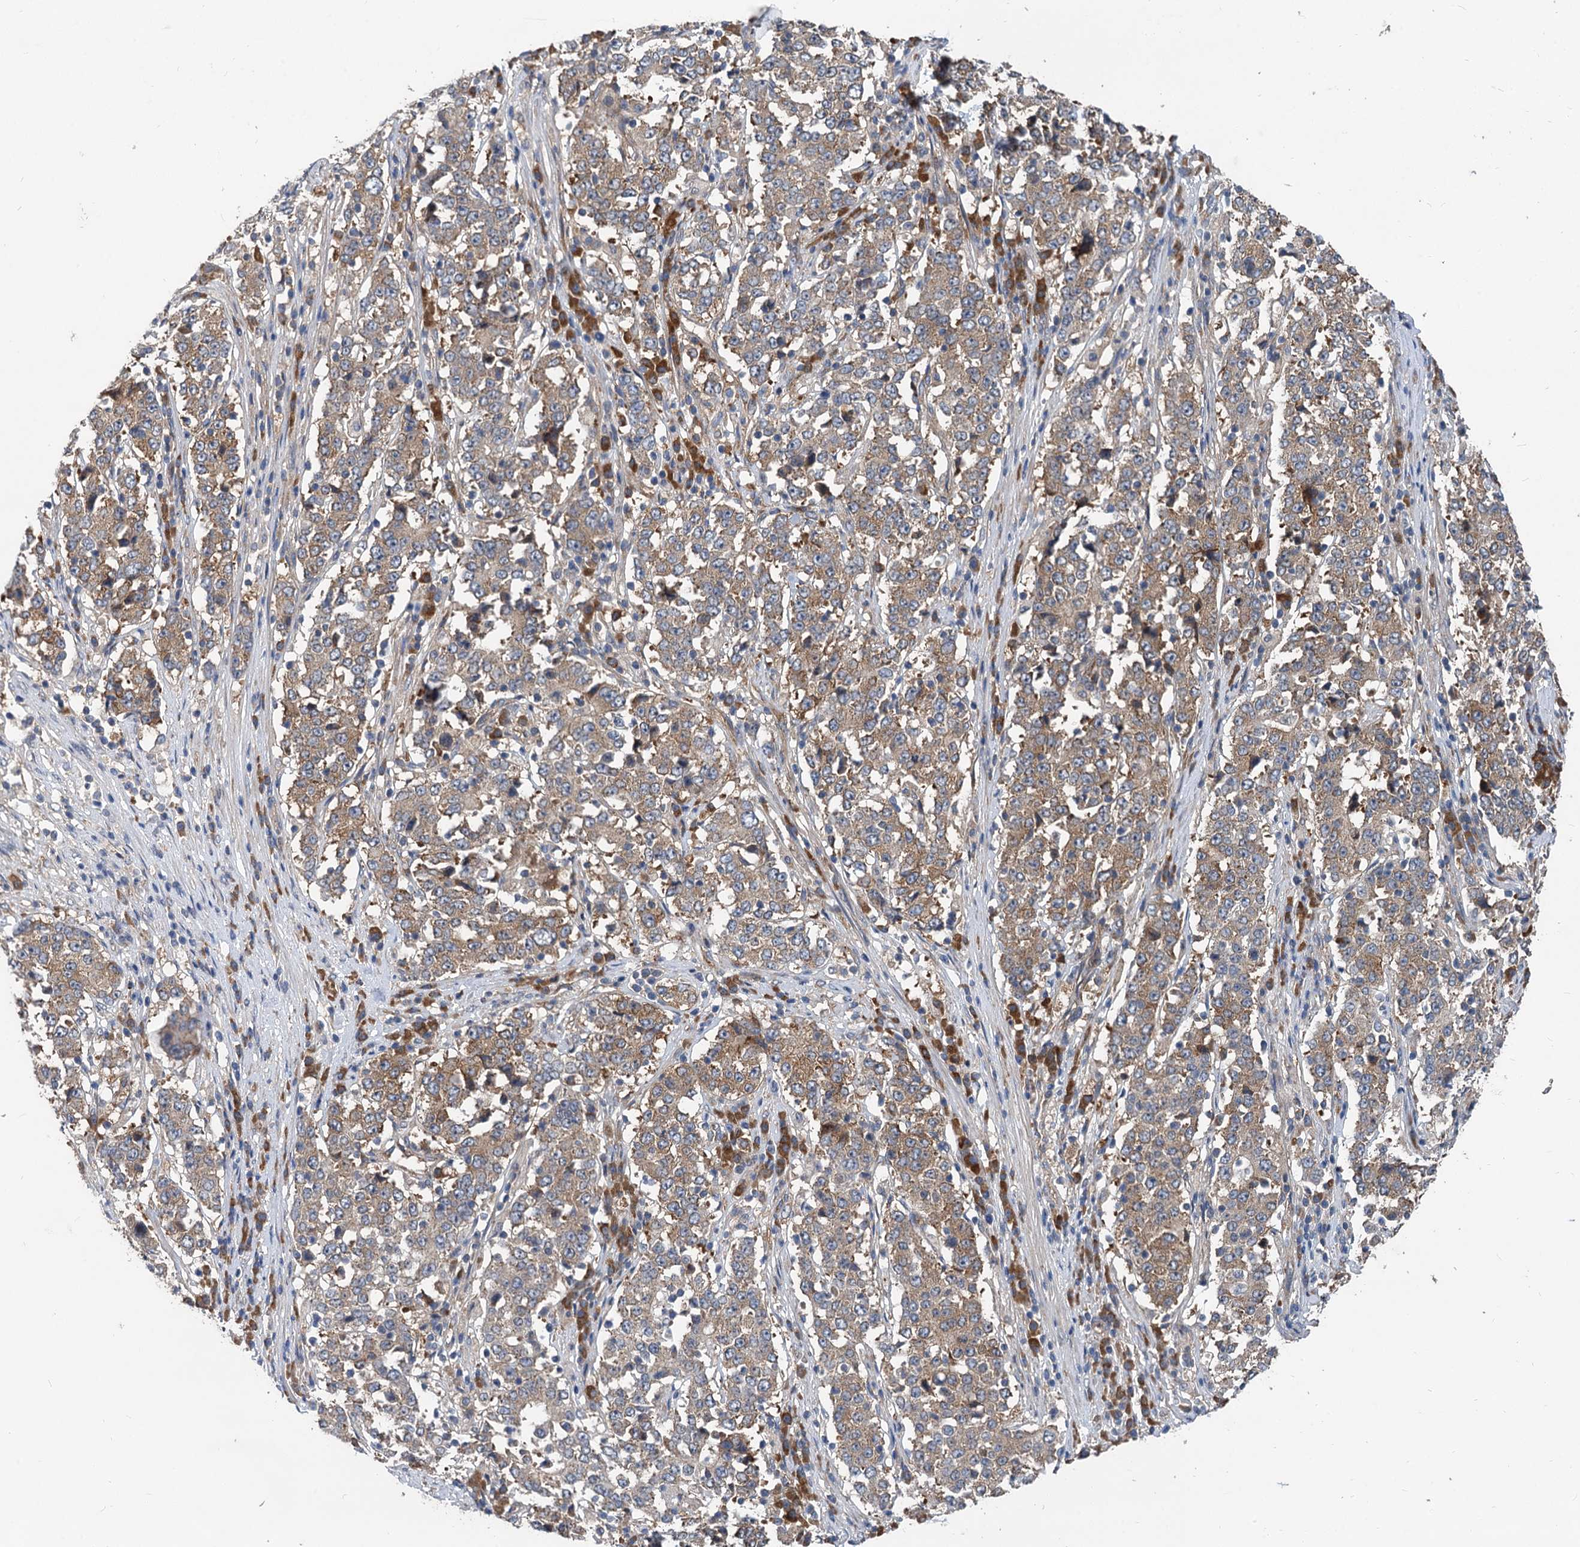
{"staining": {"intensity": "moderate", "quantity": ">75%", "location": "cytoplasmic/membranous"}, "tissue": "stomach cancer", "cell_type": "Tumor cells", "image_type": "cancer", "snomed": [{"axis": "morphology", "description": "Adenocarcinoma, NOS"}, {"axis": "topography", "description": "Stomach"}], "caption": "Tumor cells reveal medium levels of moderate cytoplasmic/membranous positivity in approximately >75% of cells in adenocarcinoma (stomach).", "gene": "EIF2B2", "patient": {"sex": "male", "age": 59}}